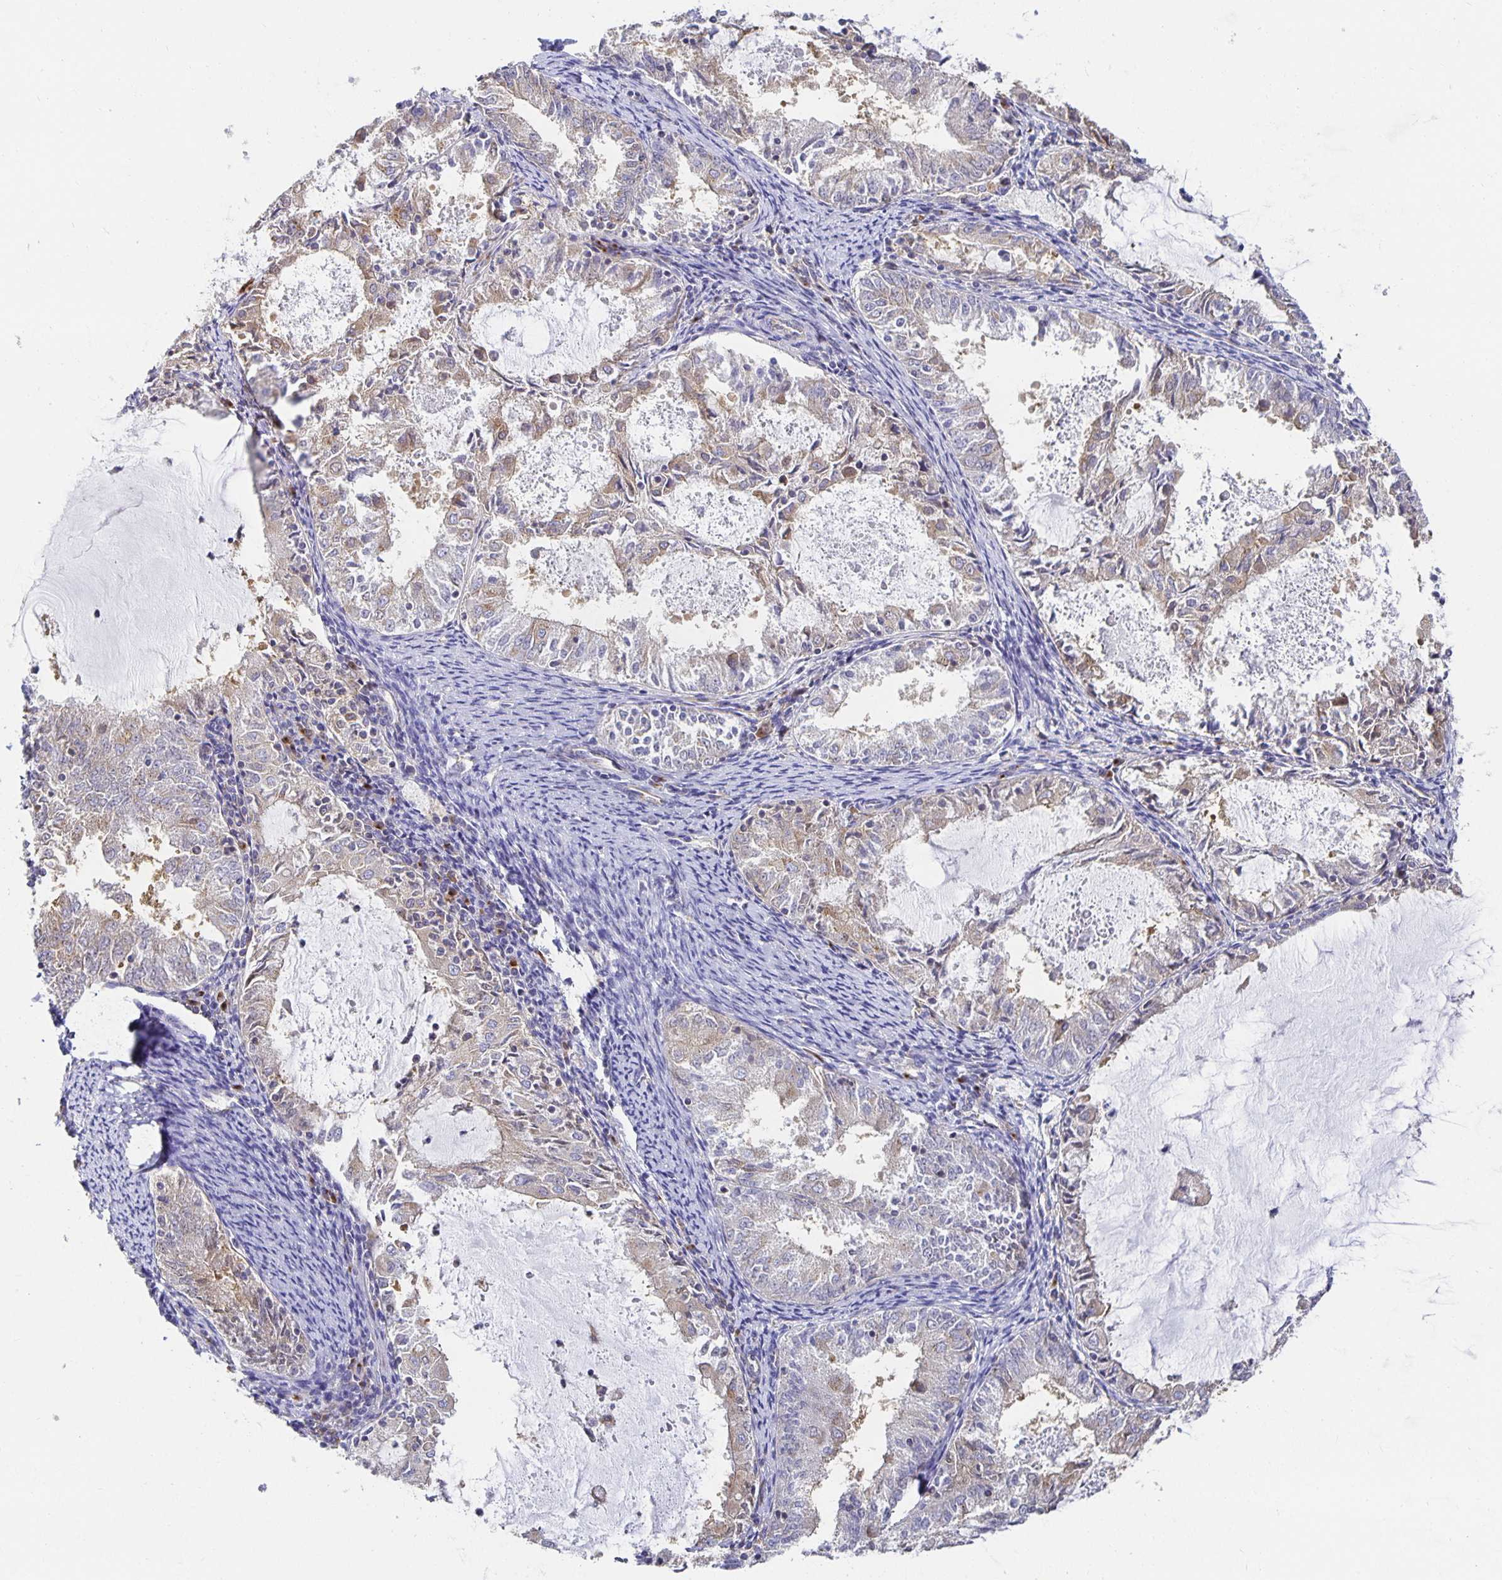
{"staining": {"intensity": "weak", "quantity": "<25%", "location": "cytoplasmic/membranous"}, "tissue": "endometrial cancer", "cell_type": "Tumor cells", "image_type": "cancer", "snomed": [{"axis": "morphology", "description": "Adenocarcinoma, NOS"}, {"axis": "topography", "description": "Endometrium"}], "caption": "DAB (3,3'-diaminobenzidine) immunohistochemical staining of endometrial adenocarcinoma exhibits no significant positivity in tumor cells. (IHC, brightfield microscopy, high magnification).", "gene": "USO1", "patient": {"sex": "female", "age": 57}}